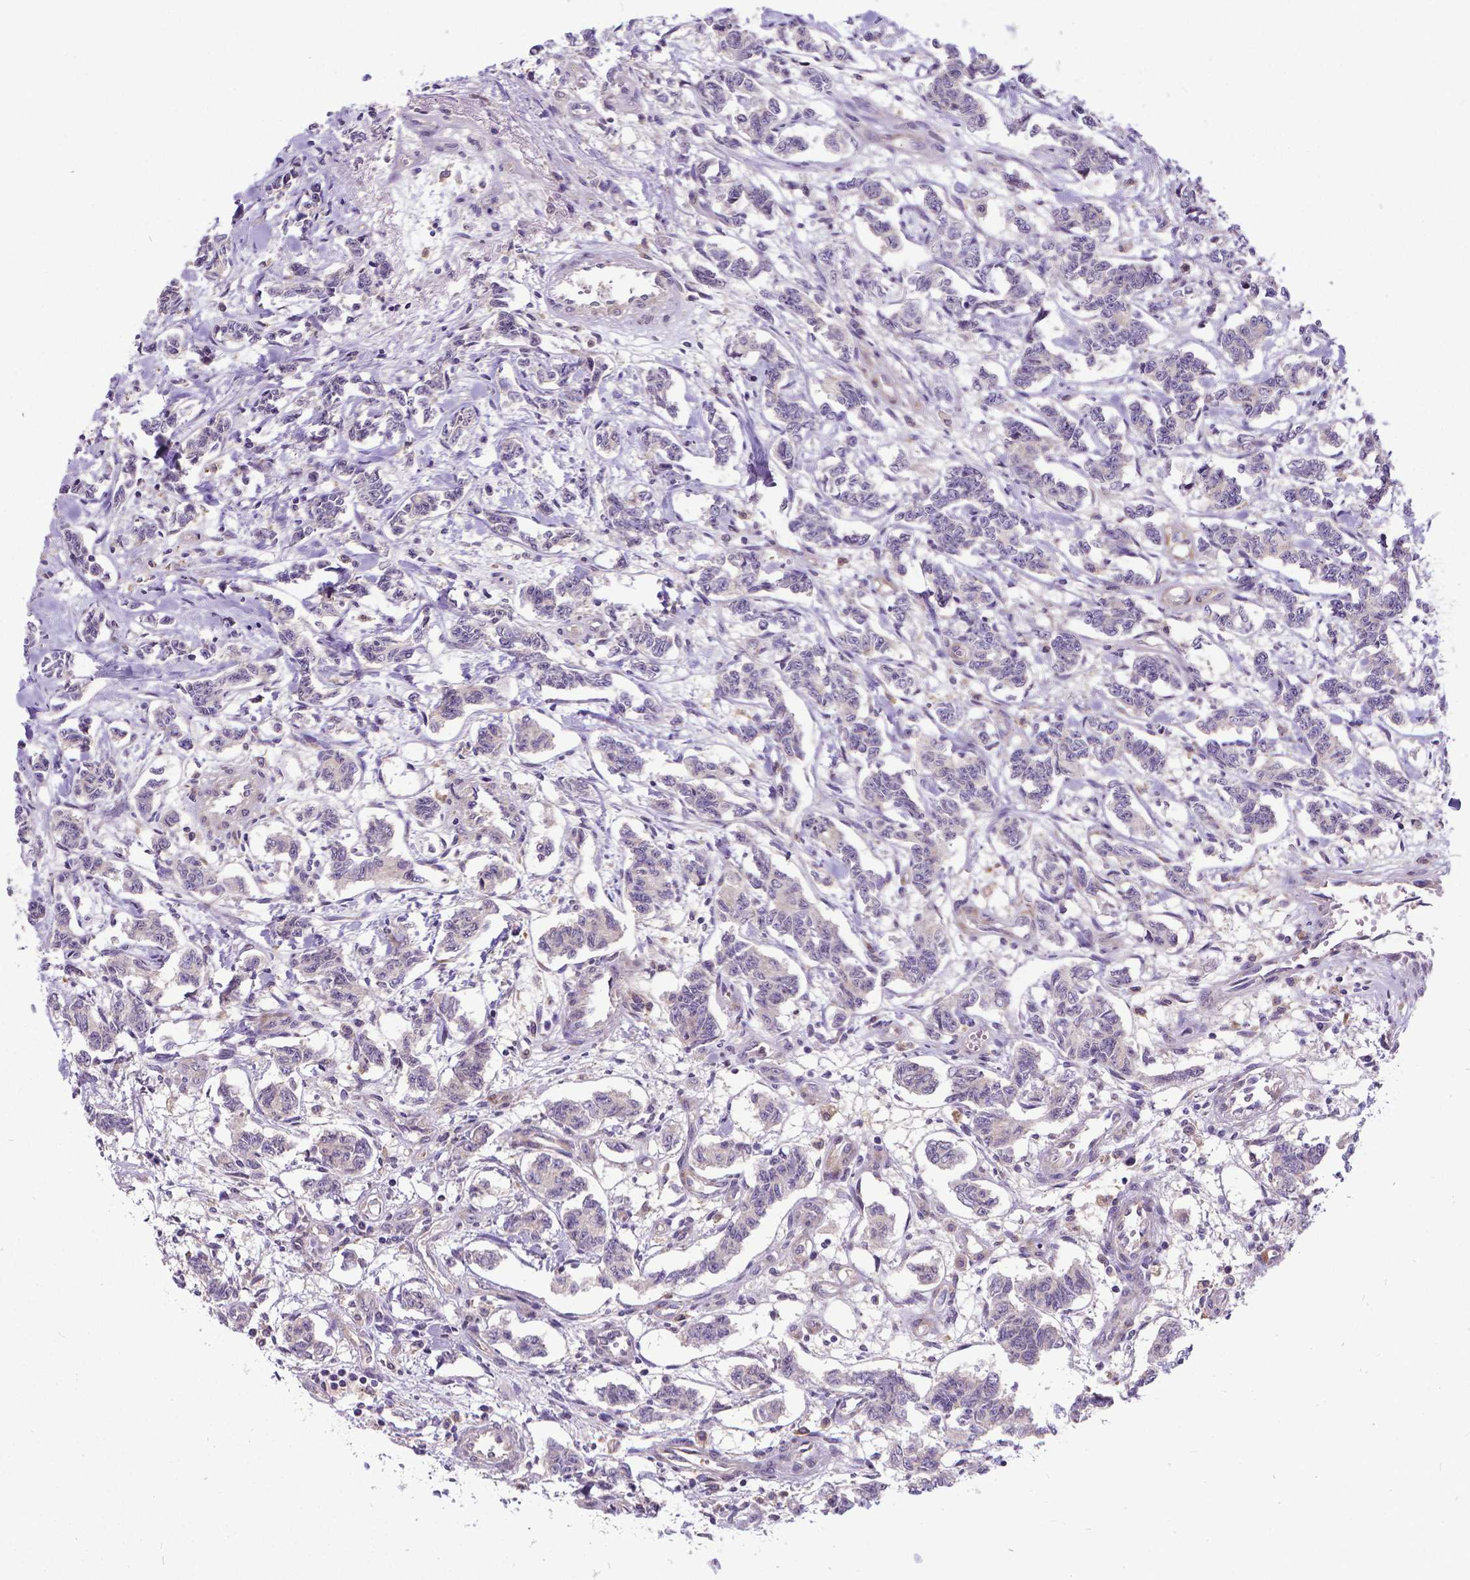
{"staining": {"intensity": "negative", "quantity": "none", "location": "none"}, "tissue": "carcinoid", "cell_type": "Tumor cells", "image_type": "cancer", "snomed": [{"axis": "morphology", "description": "Carcinoid, malignant, NOS"}, {"axis": "topography", "description": "Kidney"}], "caption": "Photomicrograph shows no significant protein expression in tumor cells of carcinoid.", "gene": "CFAP299", "patient": {"sex": "female", "age": 41}}